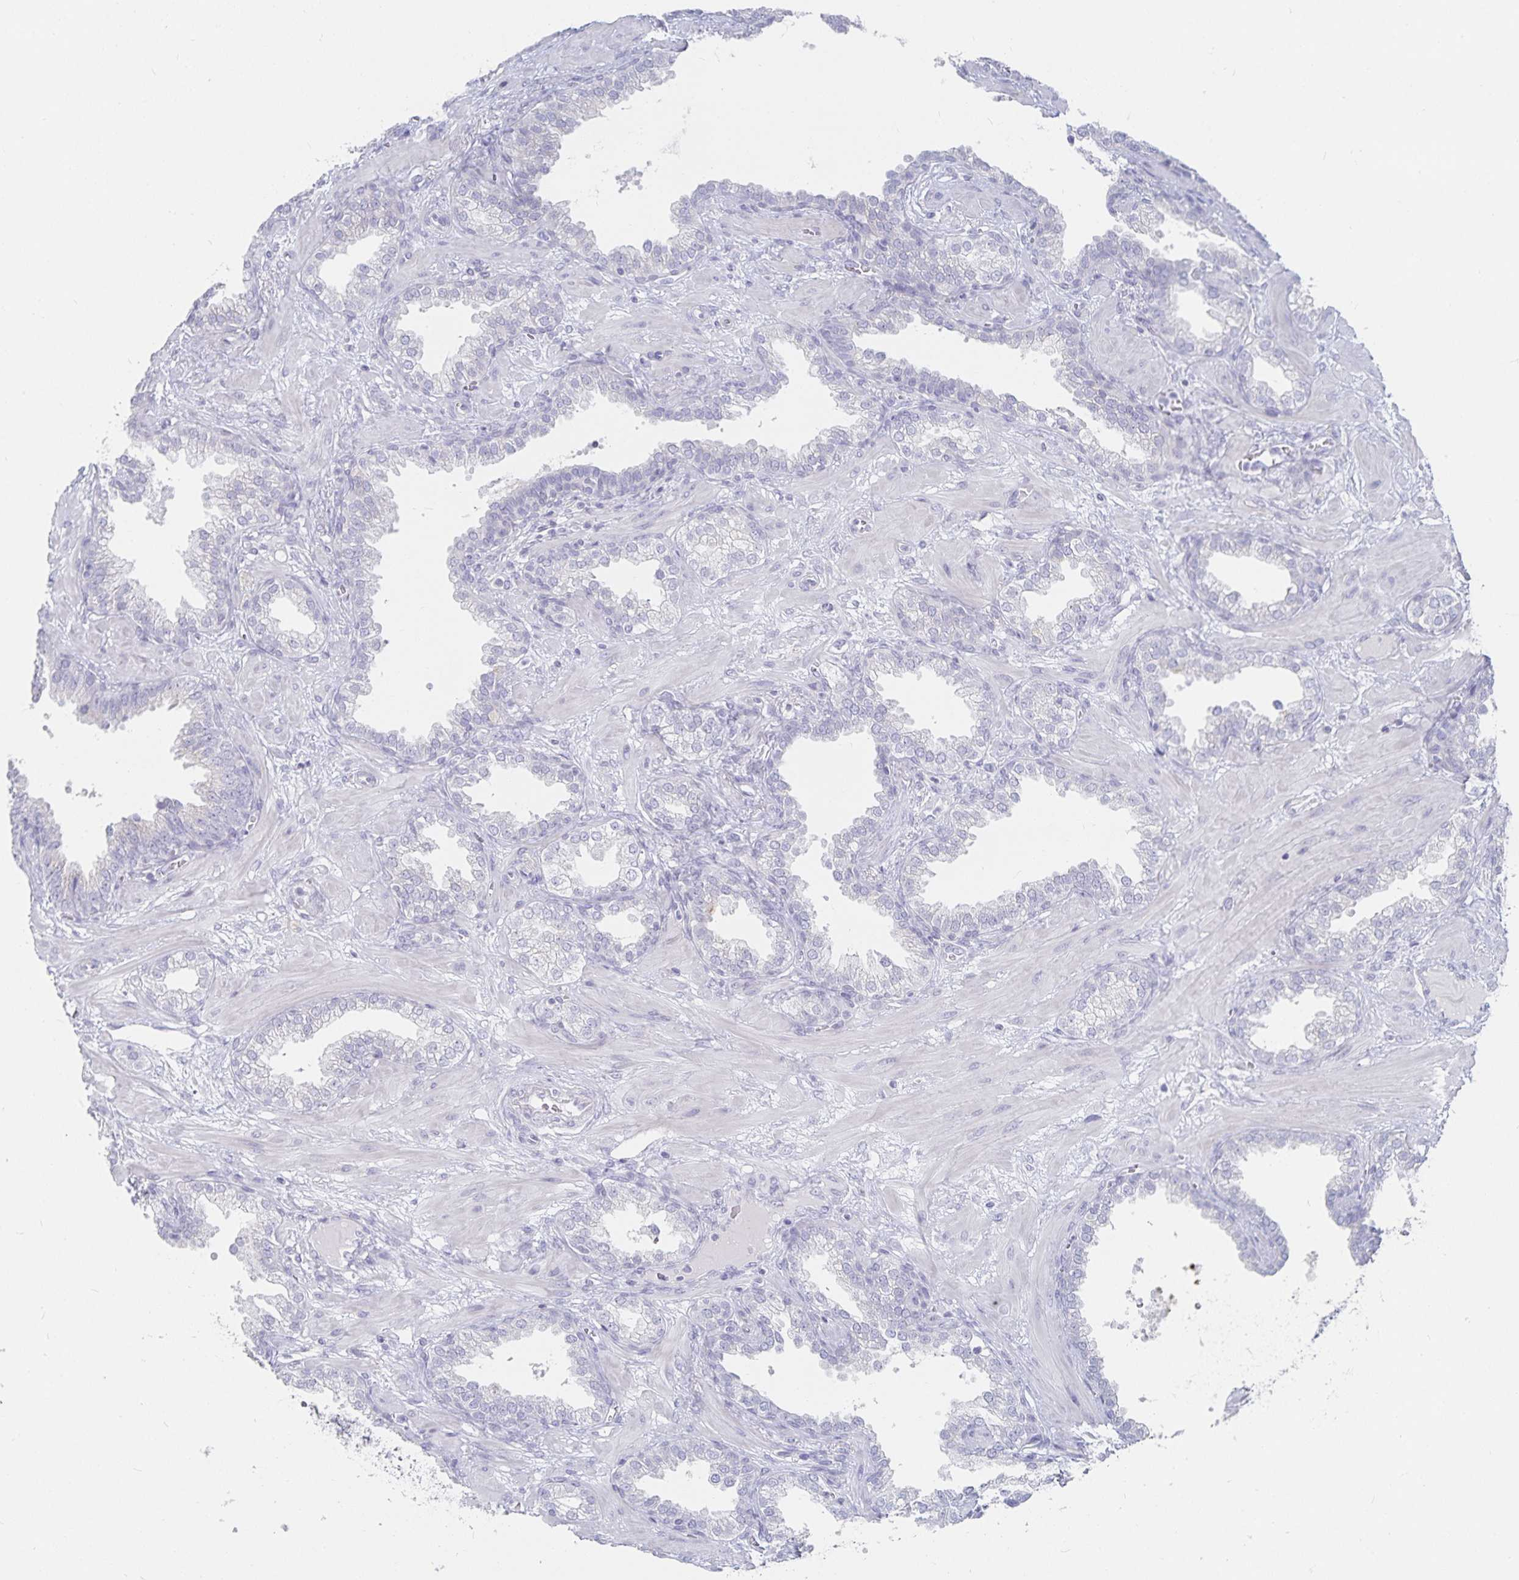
{"staining": {"intensity": "negative", "quantity": "none", "location": "none"}, "tissue": "prostate cancer", "cell_type": "Tumor cells", "image_type": "cancer", "snomed": [{"axis": "morphology", "description": "Adenocarcinoma, High grade"}, {"axis": "topography", "description": "Prostate"}], "caption": "Immunohistochemistry of human prostate high-grade adenocarcinoma exhibits no expression in tumor cells. Brightfield microscopy of immunohistochemistry stained with DAB (3,3'-diaminobenzidine) (brown) and hematoxylin (blue), captured at high magnification.", "gene": "SFTPA1", "patient": {"sex": "male", "age": 60}}